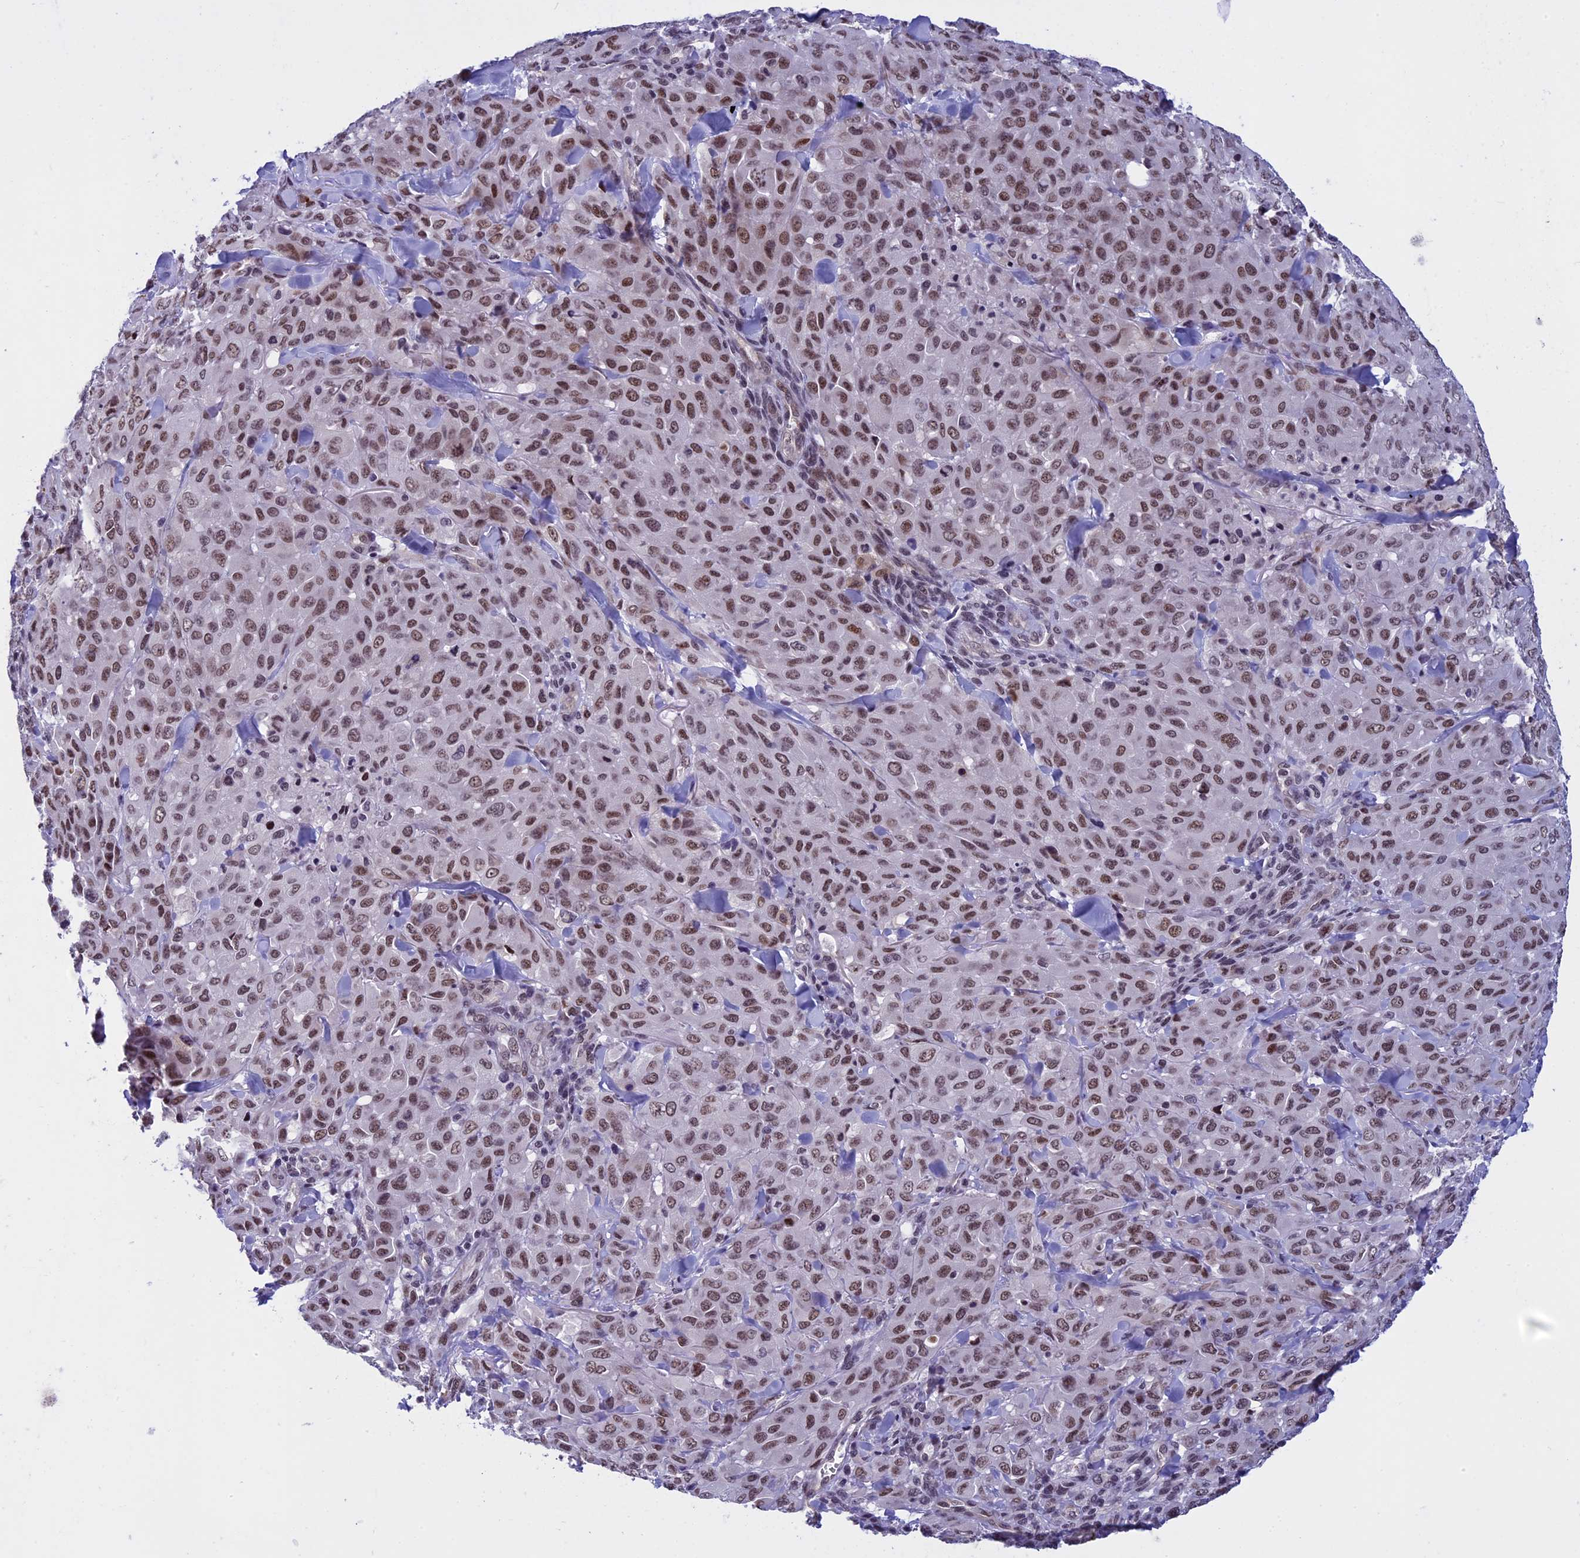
{"staining": {"intensity": "moderate", "quantity": ">75%", "location": "nuclear"}, "tissue": "melanoma", "cell_type": "Tumor cells", "image_type": "cancer", "snomed": [{"axis": "morphology", "description": "Malignant melanoma, Metastatic site"}, {"axis": "topography", "description": "Skin"}], "caption": "Immunohistochemistry (IHC) (DAB) staining of human melanoma shows moderate nuclear protein positivity in about >75% of tumor cells.", "gene": "NIPBL", "patient": {"sex": "female", "age": 81}}